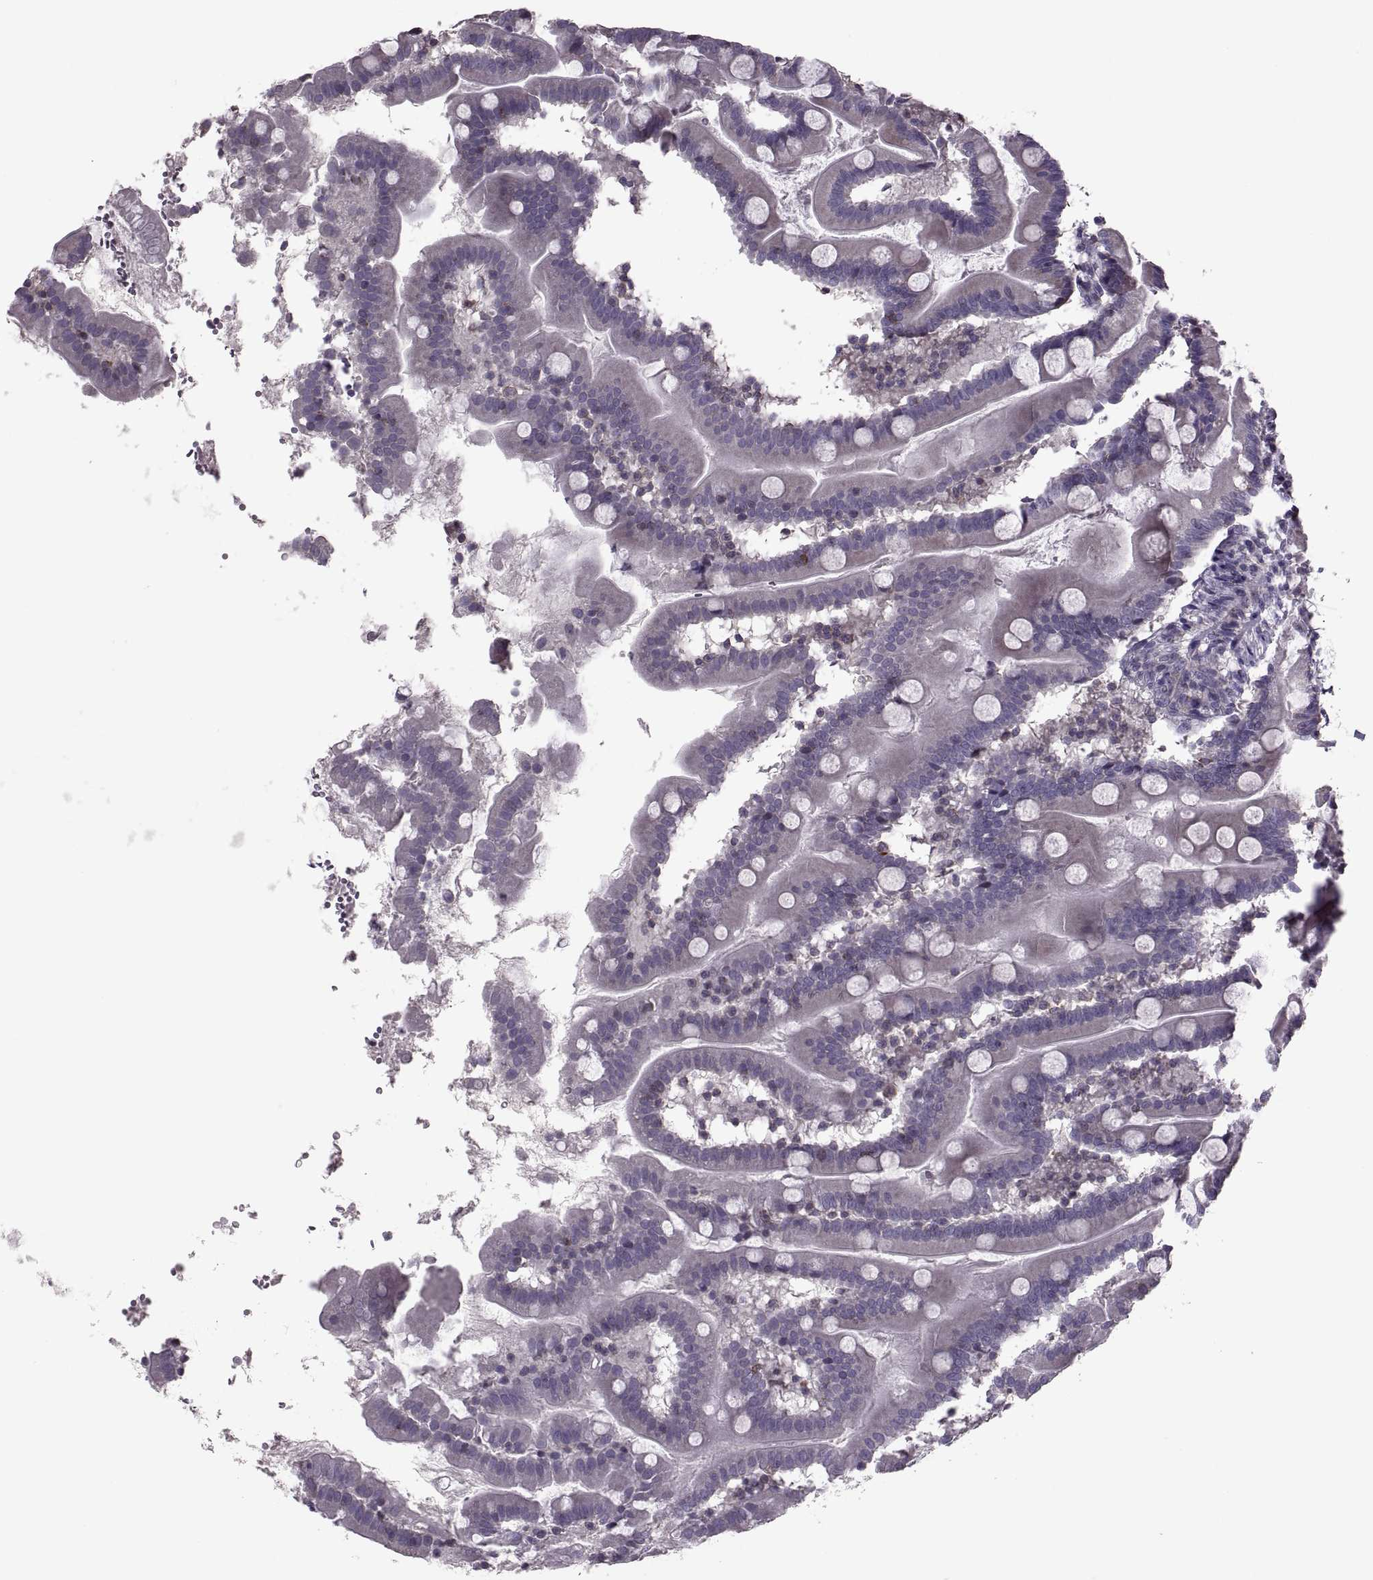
{"staining": {"intensity": "moderate", "quantity": "<25%", "location": "cytoplasmic/membranous"}, "tissue": "small intestine", "cell_type": "Glandular cells", "image_type": "normal", "snomed": [{"axis": "morphology", "description": "Normal tissue, NOS"}, {"axis": "topography", "description": "Small intestine"}], "caption": "Moderate cytoplasmic/membranous protein expression is present in about <25% of glandular cells in small intestine.", "gene": "PABPC1", "patient": {"sex": "female", "age": 44}}